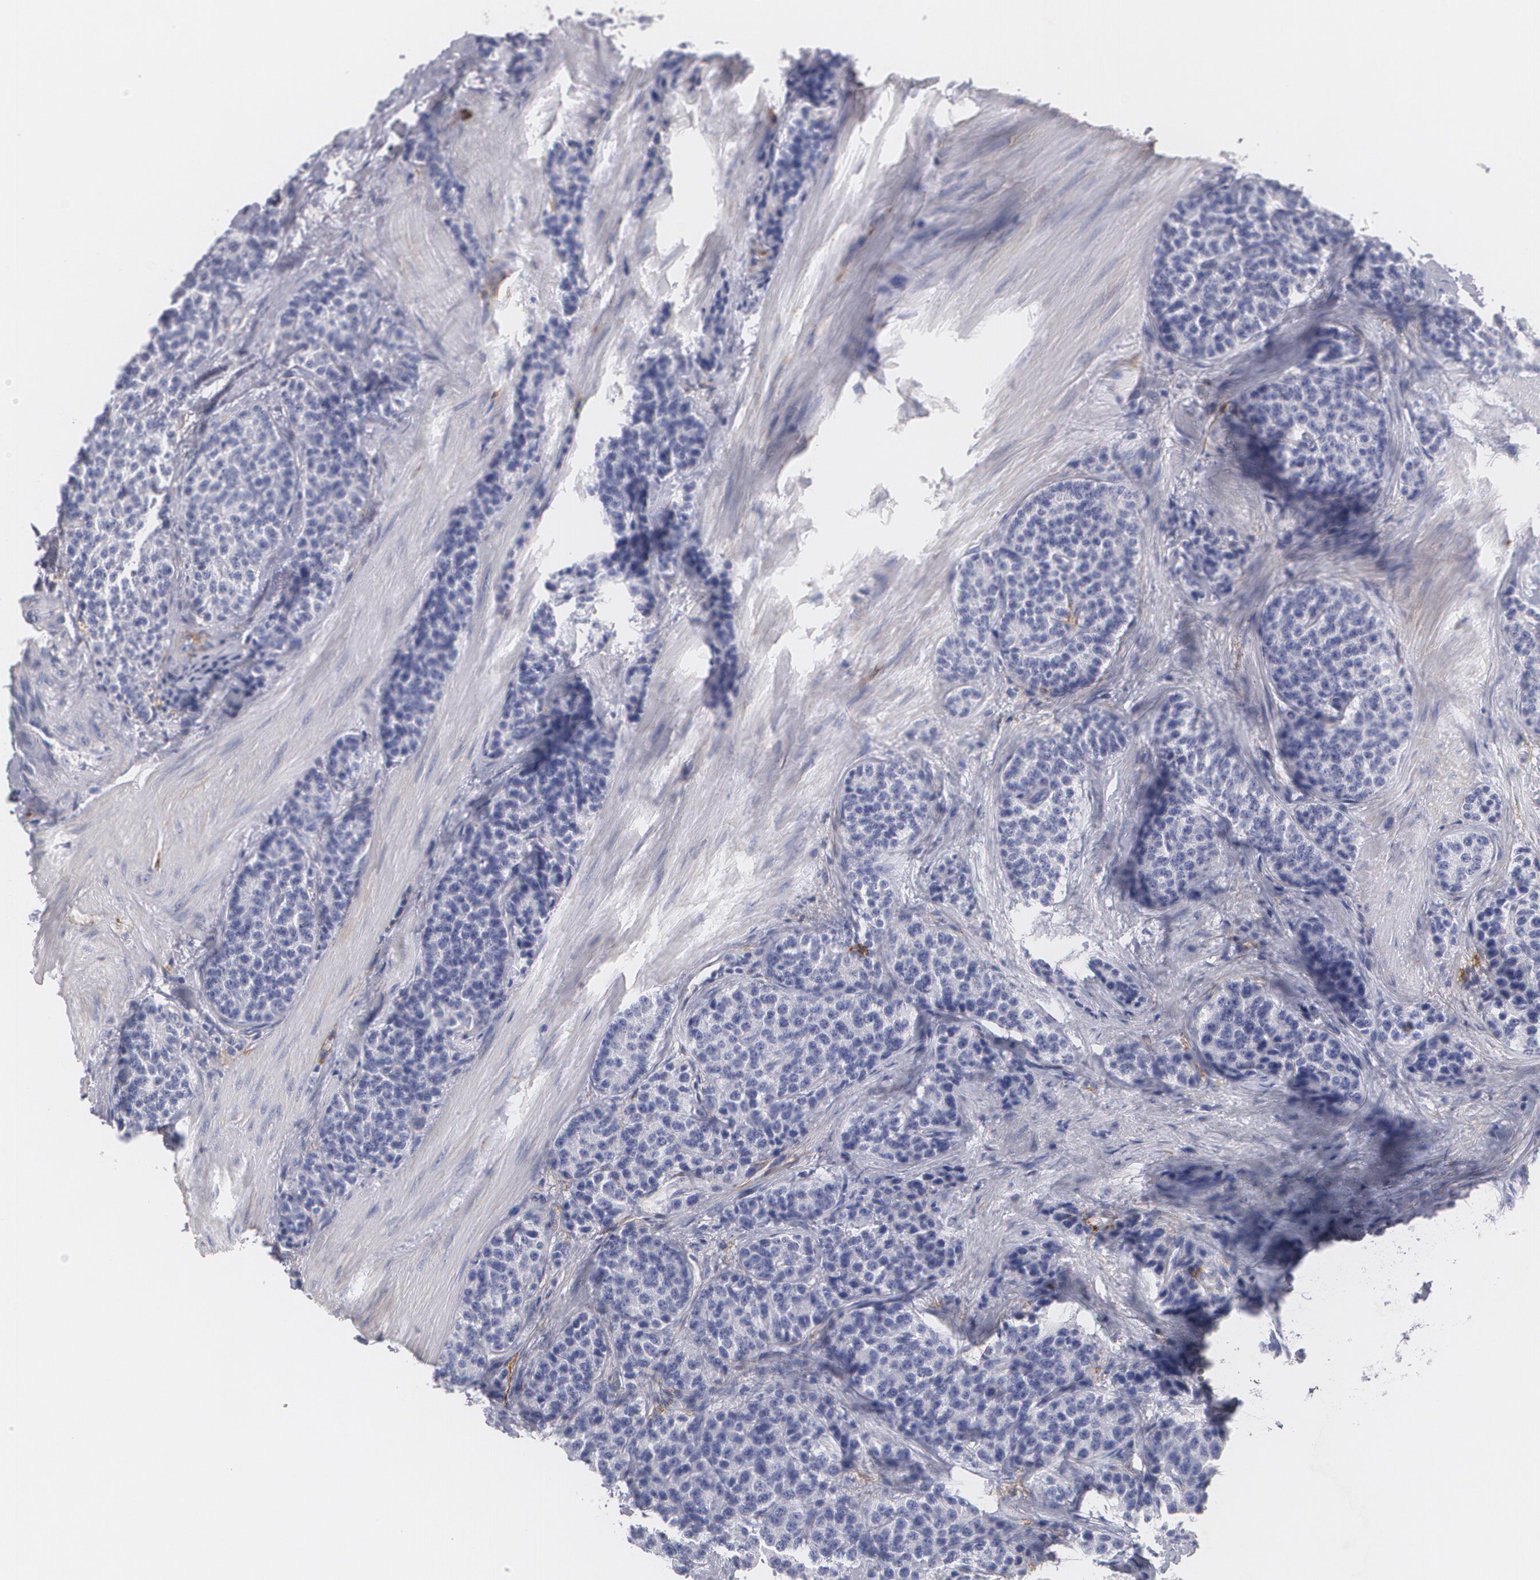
{"staining": {"intensity": "negative", "quantity": "none", "location": "none"}, "tissue": "carcinoid", "cell_type": "Tumor cells", "image_type": "cancer", "snomed": [{"axis": "morphology", "description": "Carcinoid, malignant, NOS"}, {"axis": "topography", "description": "Stomach"}], "caption": "Micrograph shows no significant protein positivity in tumor cells of malignant carcinoid.", "gene": "NGFR", "patient": {"sex": "female", "age": 76}}